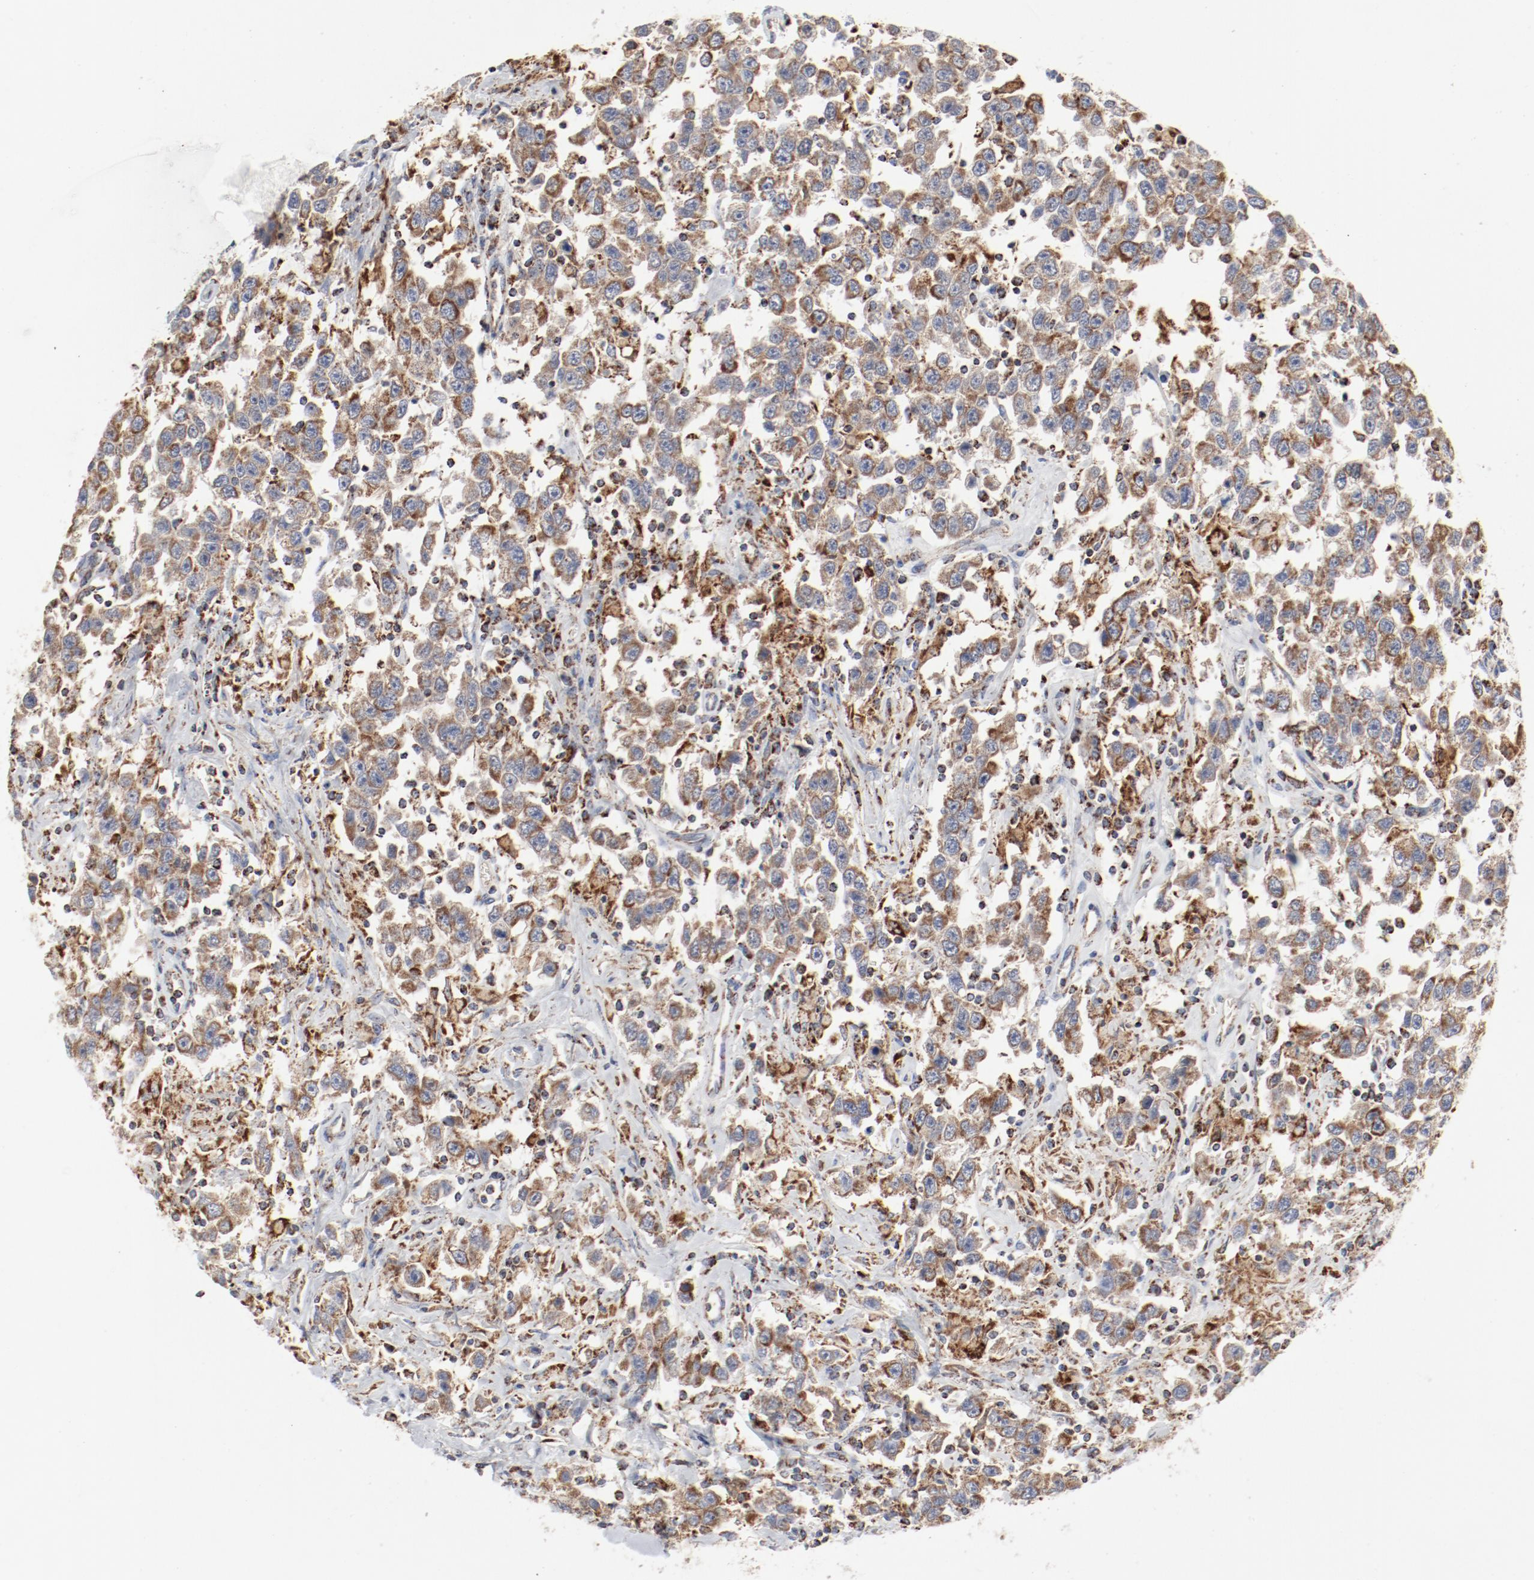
{"staining": {"intensity": "moderate", "quantity": ">75%", "location": "cytoplasmic/membranous"}, "tissue": "testis cancer", "cell_type": "Tumor cells", "image_type": "cancer", "snomed": [{"axis": "morphology", "description": "Seminoma, NOS"}, {"axis": "topography", "description": "Testis"}], "caption": "This micrograph demonstrates seminoma (testis) stained with immunohistochemistry to label a protein in brown. The cytoplasmic/membranous of tumor cells show moderate positivity for the protein. Nuclei are counter-stained blue.", "gene": "SETD3", "patient": {"sex": "male", "age": 41}}